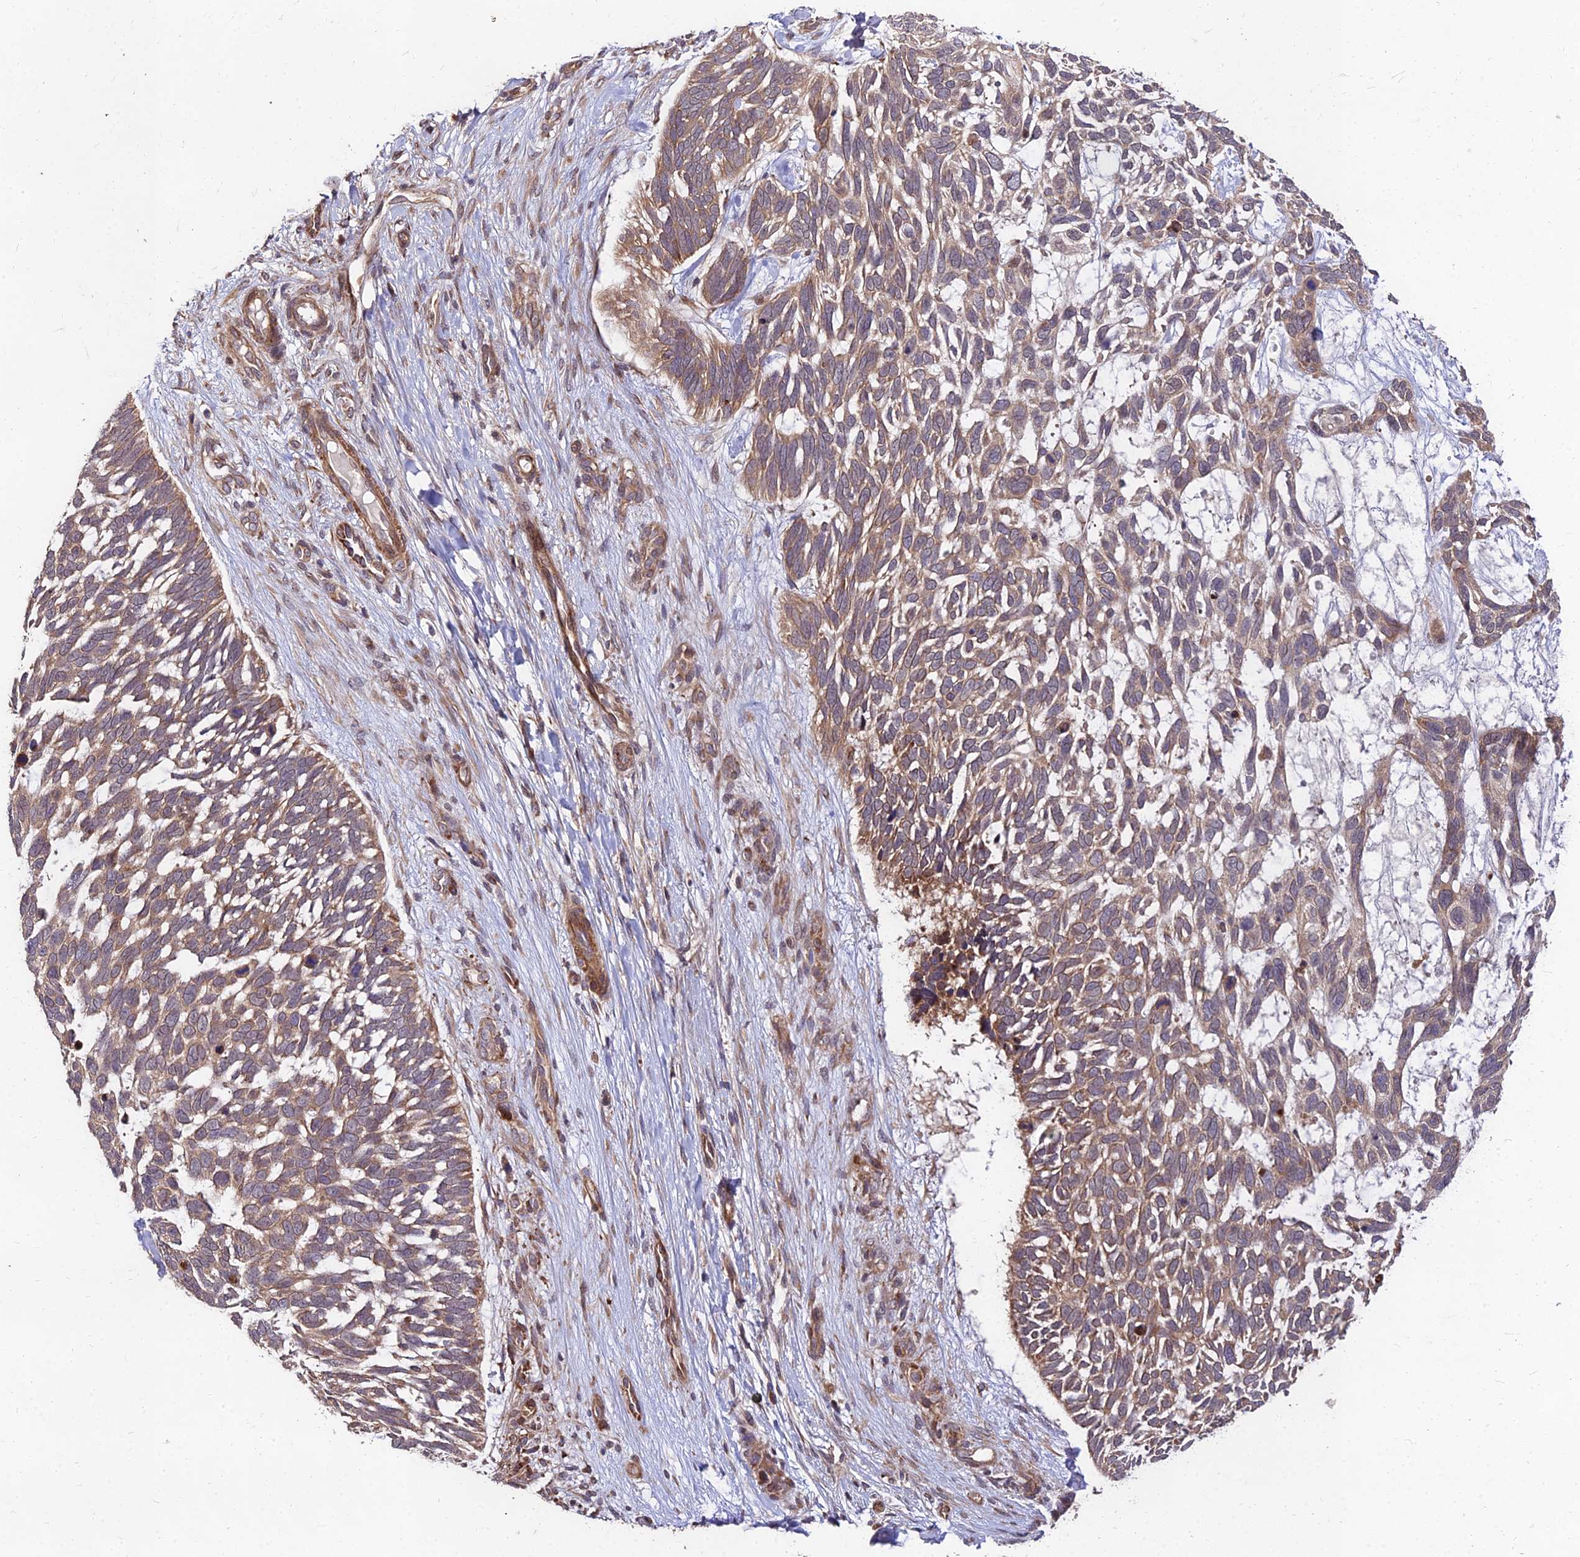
{"staining": {"intensity": "moderate", "quantity": "25%-75%", "location": "cytoplasmic/membranous"}, "tissue": "skin cancer", "cell_type": "Tumor cells", "image_type": "cancer", "snomed": [{"axis": "morphology", "description": "Basal cell carcinoma"}, {"axis": "topography", "description": "Skin"}], "caption": "Immunohistochemical staining of basal cell carcinoma (skin) demonstrates moderate cytoplasmic/membranous protein staining in approximately 25%-75% of tumor cells.", "gene": "MKKS", "patient": {"sex": "male", "age": 88}}